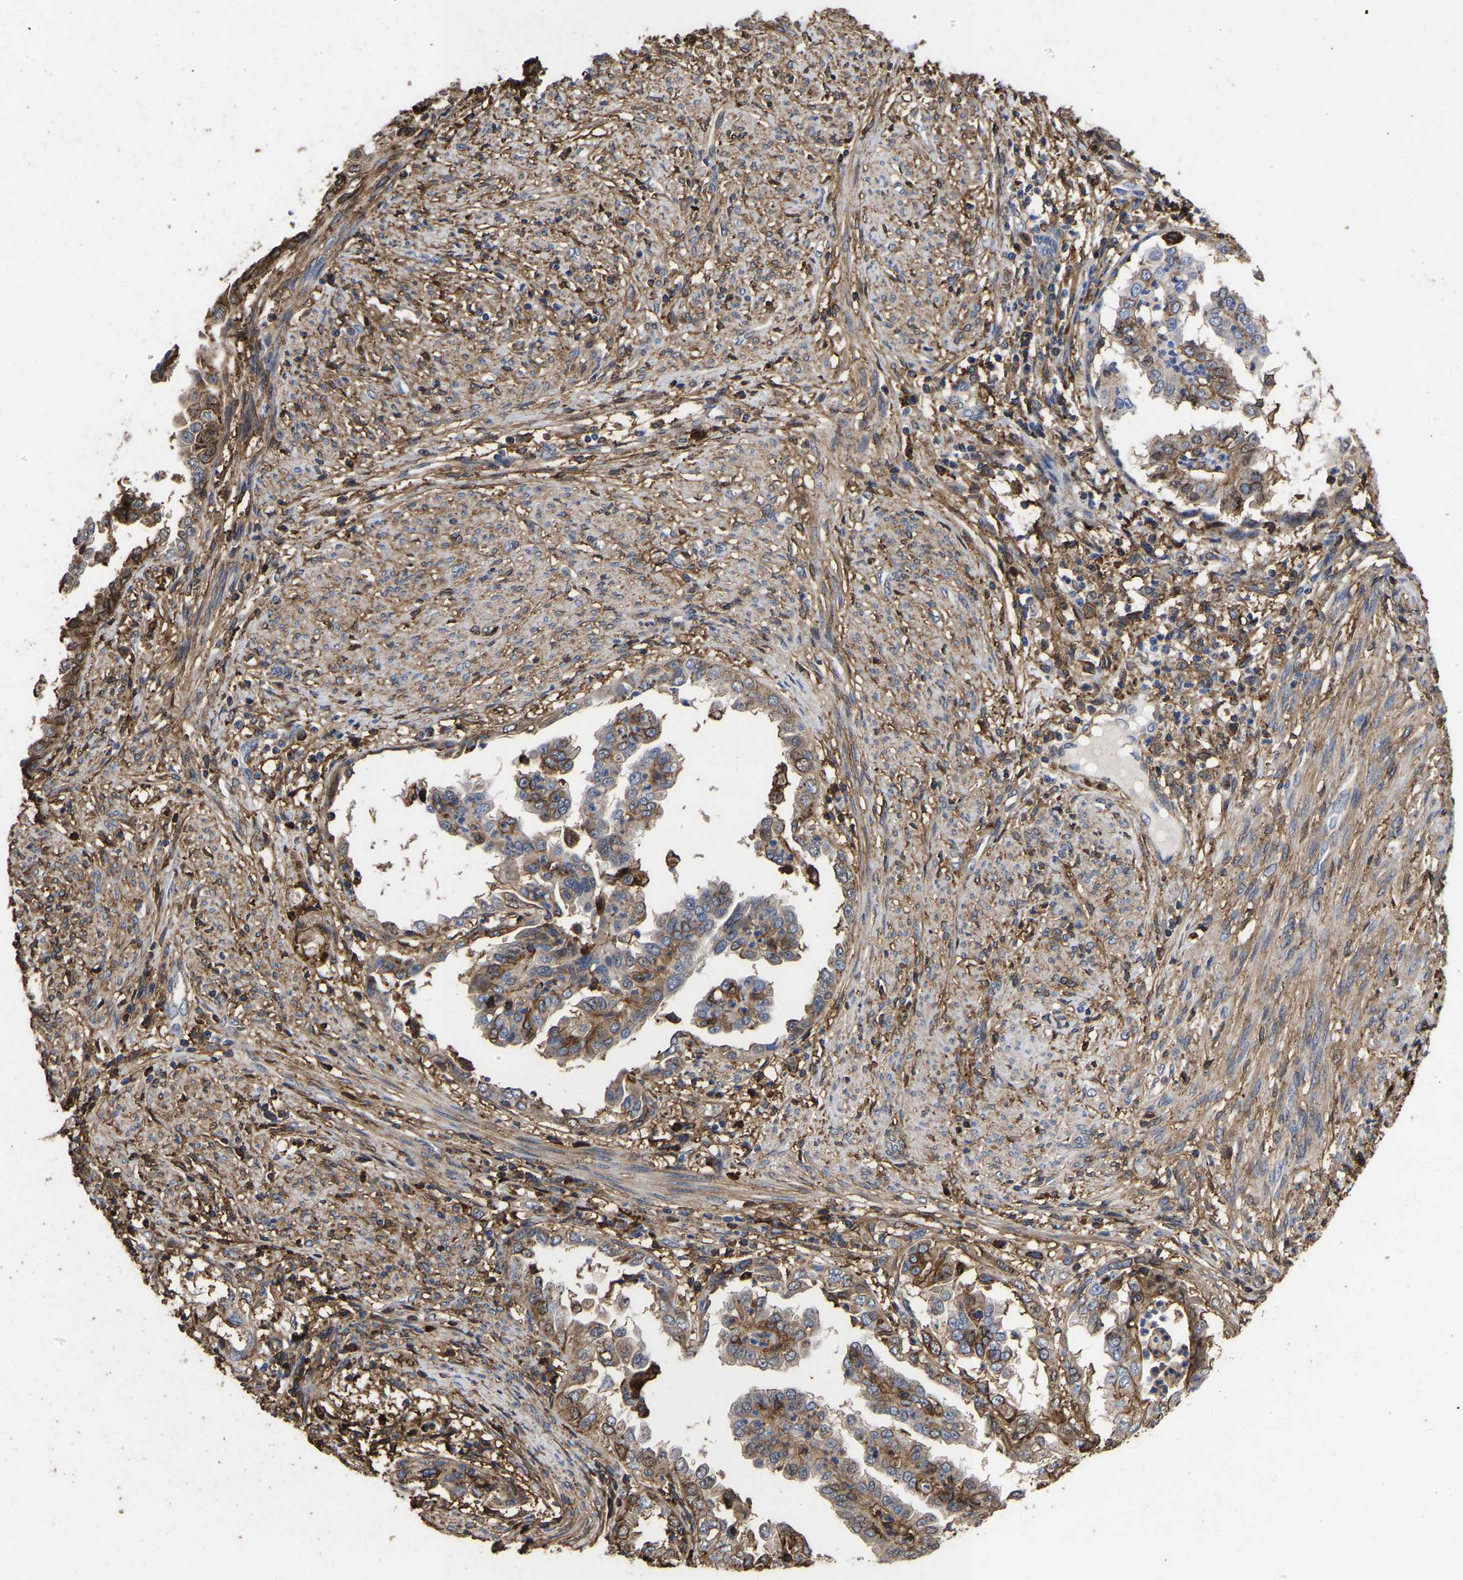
{"staining": {"intensity": "strong", "quantity": "25%-75%", "location": "cytoplasmic/membranous,nuclear"}, "tissue": "endometrial cancer", "cell_type": "Tumor cells", "image_type": "cancer", "snomed": [{"axis": "morphology", "description": "Adenocarcinoma, NOS"}, {"axis": "topography", "description": "Endometrium"}], "caption": "Adenocarcinoma (endometrial) stained with a protein marker shows strong staining in tumor cells.", "gene": "LIF", "patient": {"sex": "female", "age": 85}}